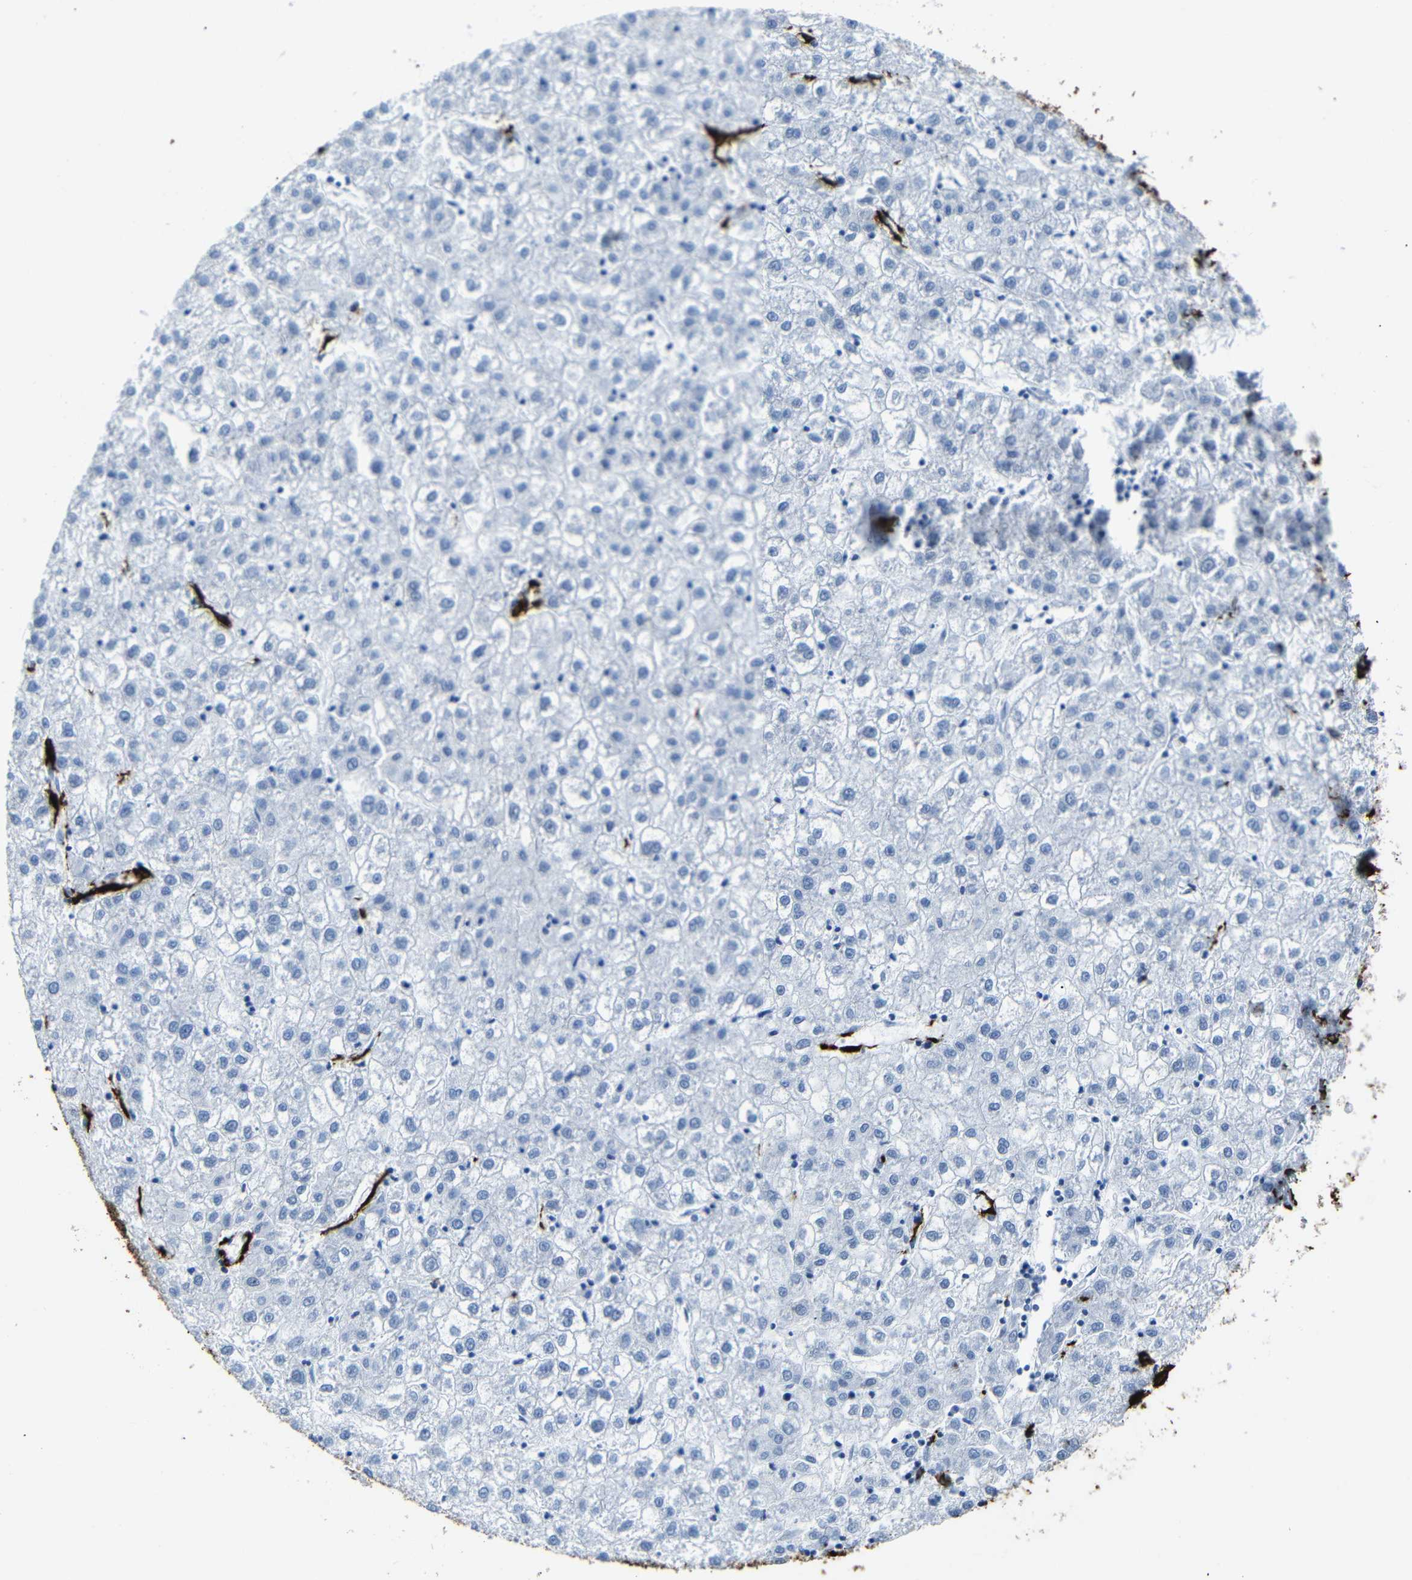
{"staining": {"intensity": "negative", "quantity": "none", "location": "none"}, "tissue": "liver cancer", "cell_type": "Tumor cells", "image_type": "cancer", "snomed": [{"axis": "morphology", "description": "Carcinoma, Hepatocellular, NOS"}, {"axis": "topography", "description": "Liver"}], "caption": "This is an IHC photomicrograph of liver cancer (hepatocellular carcinoma). There is no positivity in tumor cells.", "gene": "ACTA2", "patient": {"sex": "male", "age": 72}}